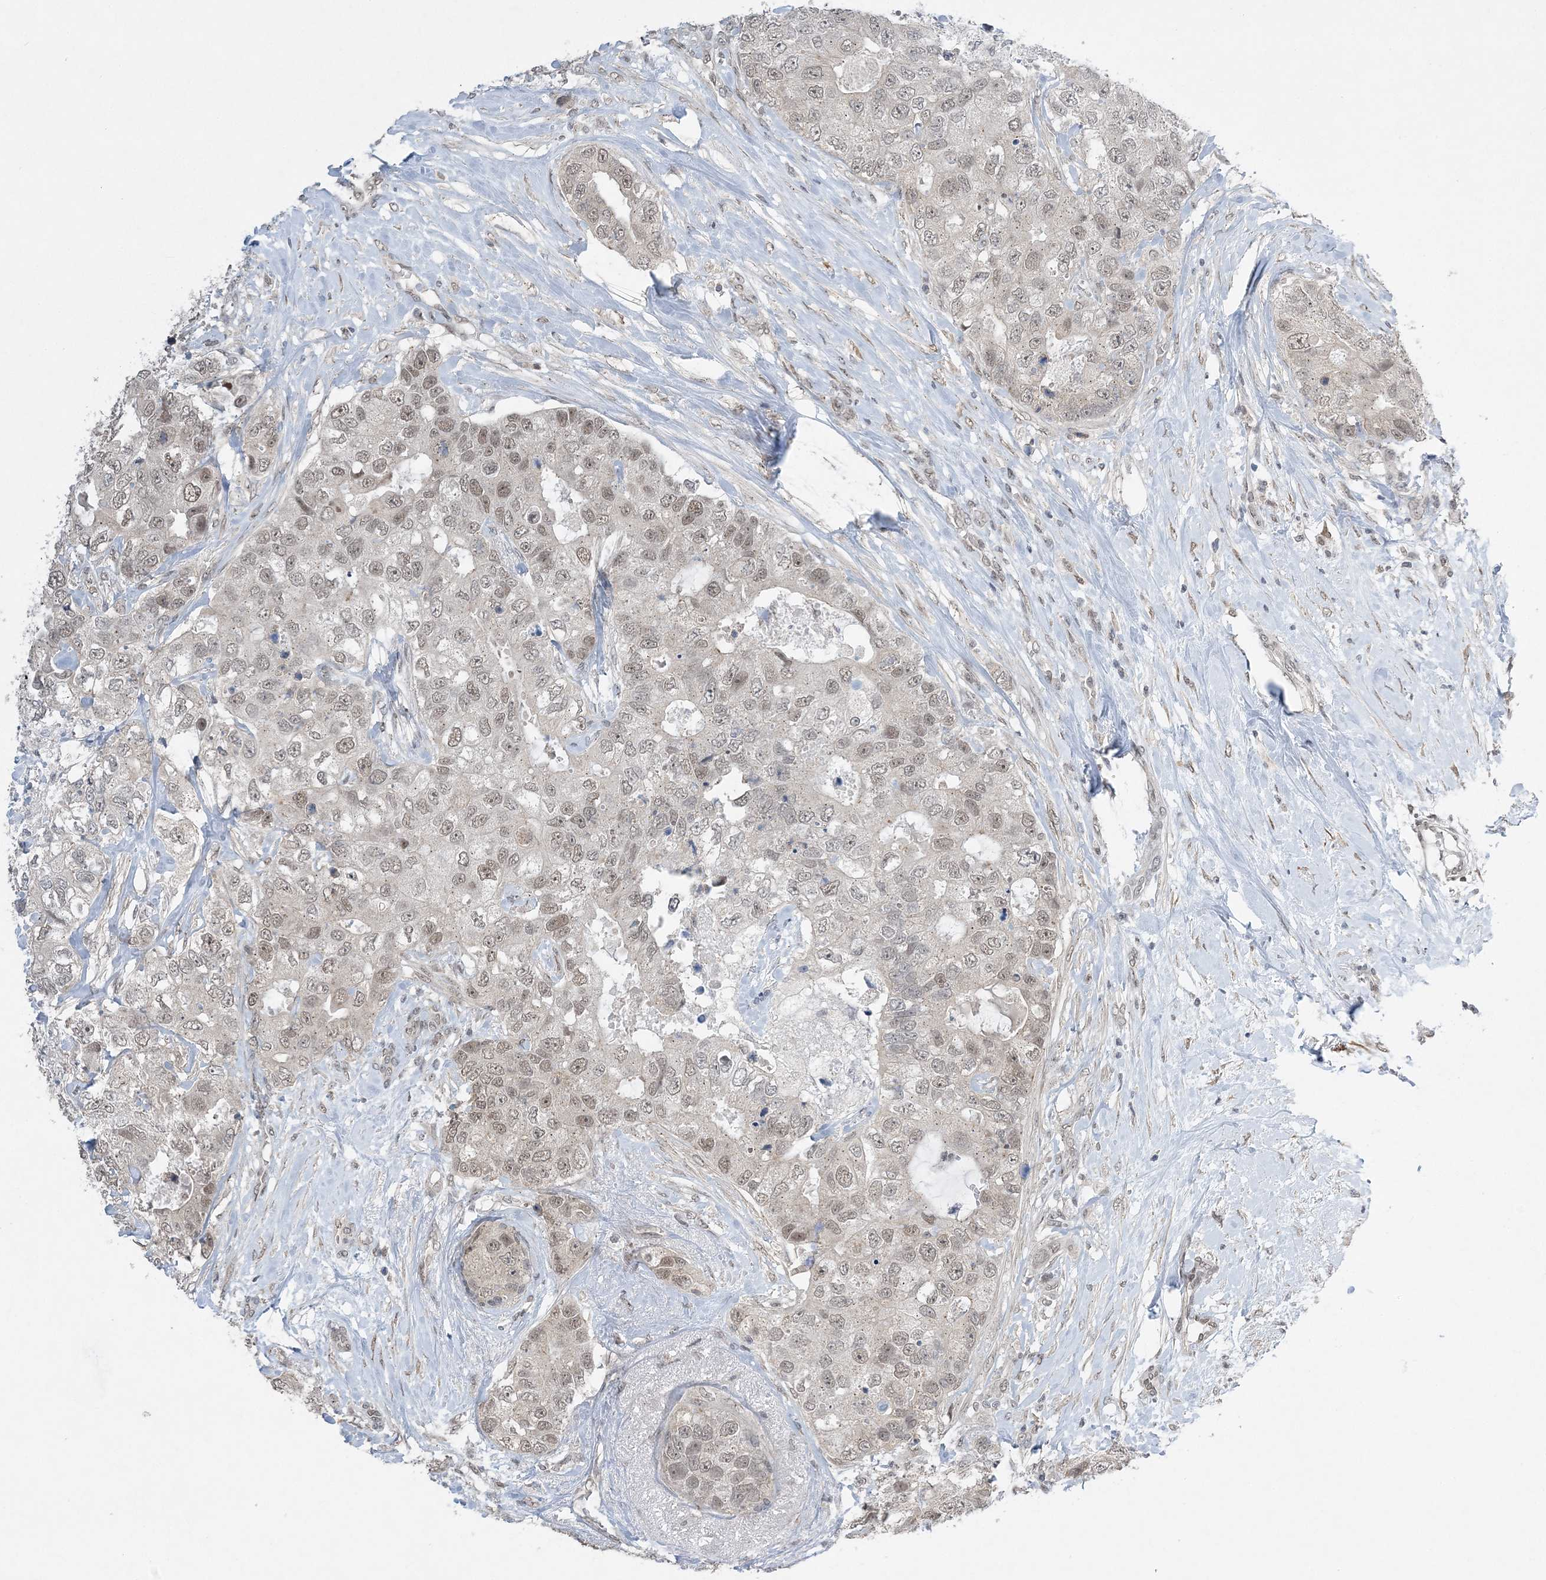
{"staining": {"intensity": "weak", "quantity": "25%-75%", "location": "nuclear"}, "tissue": "breast cancer", "cell_type": "Tumor cells", "image_type": "cancer", "snomed": [{"axis": "morphology", "description": "Duct carcinoma"}, {"axis": "topography", "description": "Breast"}], "caption": "There is low levels of weak nuclear positivity in tumor cells of invasive ductal carcinoma (breast), as demonstrated by immunohistochemical staining (brown color).", "gene": "WAC", "patient": {"sex": "female", "age": 62}}